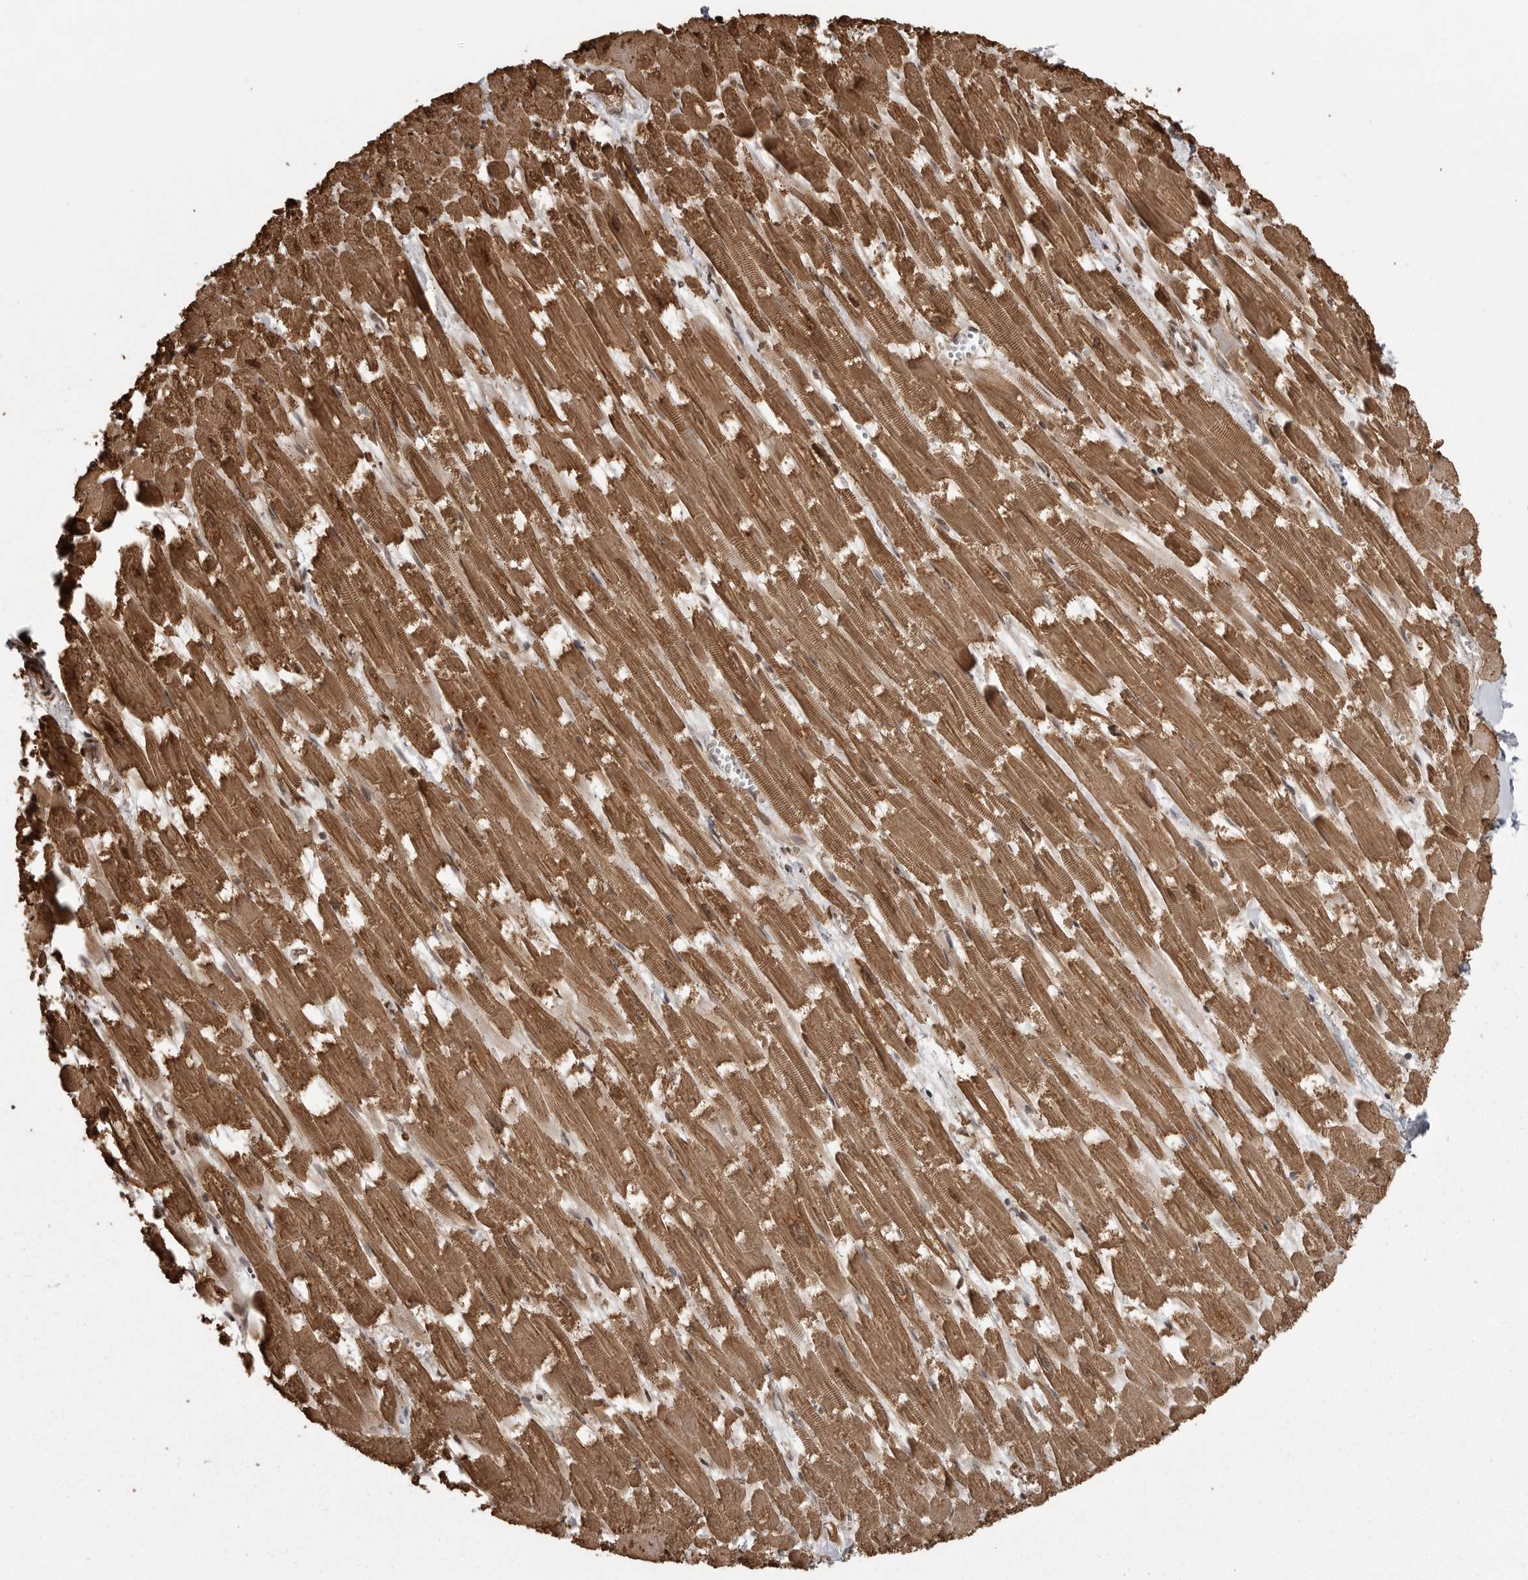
{"staining": {"intensity": "moderate", "quantity": ">75%", "location": "cytoplasmic/membranous"}, "tissue": "heart muscle", "cell_type": "Cardiomyocytes", "image_type": "normal", "snomed": [{"axis": "morphology", "description": "Normal tissue, NOS"}, {"axis": "topography", "description": "Heart"}], "caption": "IHC histopathology image of benign heart muscle: human heart muscle stained using immunohistochemistry shows medium levels of moderate protein expression localized specifically in the cytoplasmic/membranous of cardiomyocytes, appearing as a cytoplasmic/membranous brown color.", "gene": "DNAJC8", "patient": {"sex": "male", "age": 54}}